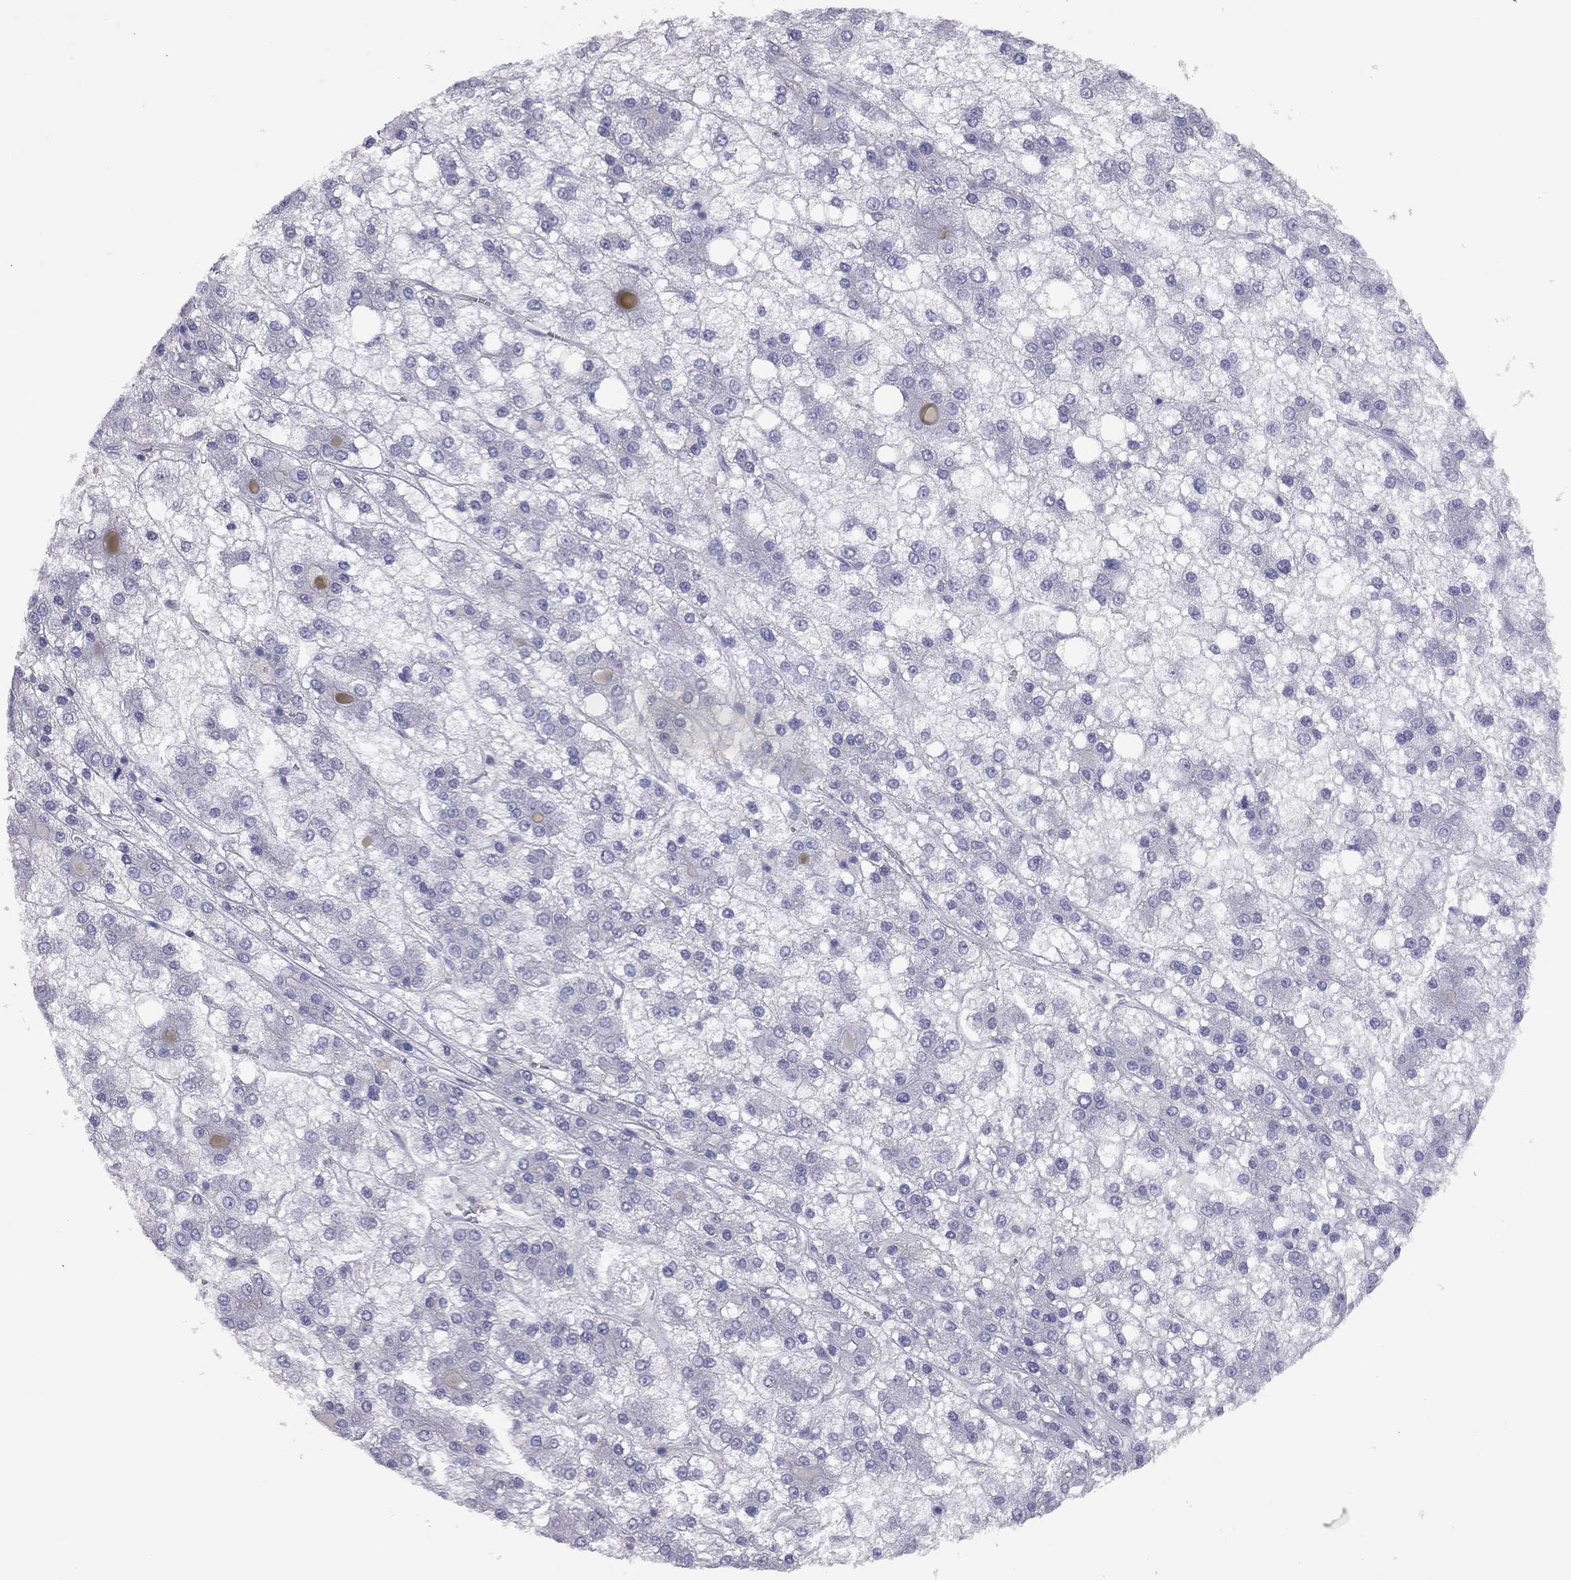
{"staining": {"intensity": "negative", "quantity": "none", "location": "none"}, "tissue": "liver cancer", "cell_type": "Tumor cells", "image_type": "cancer", "snomed": [{"axis": "morphology", "description": "Carcinoma, Hepatocellular, NOS"}, {"axis": "topography", "description": "Liver"}], "caption": "Protein analysis of hepatocellular carcinoma (liver) shows no significant expression in tumor cells. (Immunohistochemistry (ihc), brightfield microscopy, high magnification).", "gene": "ADCYAP1", "patient": {"sex": "male", "age": 73}}